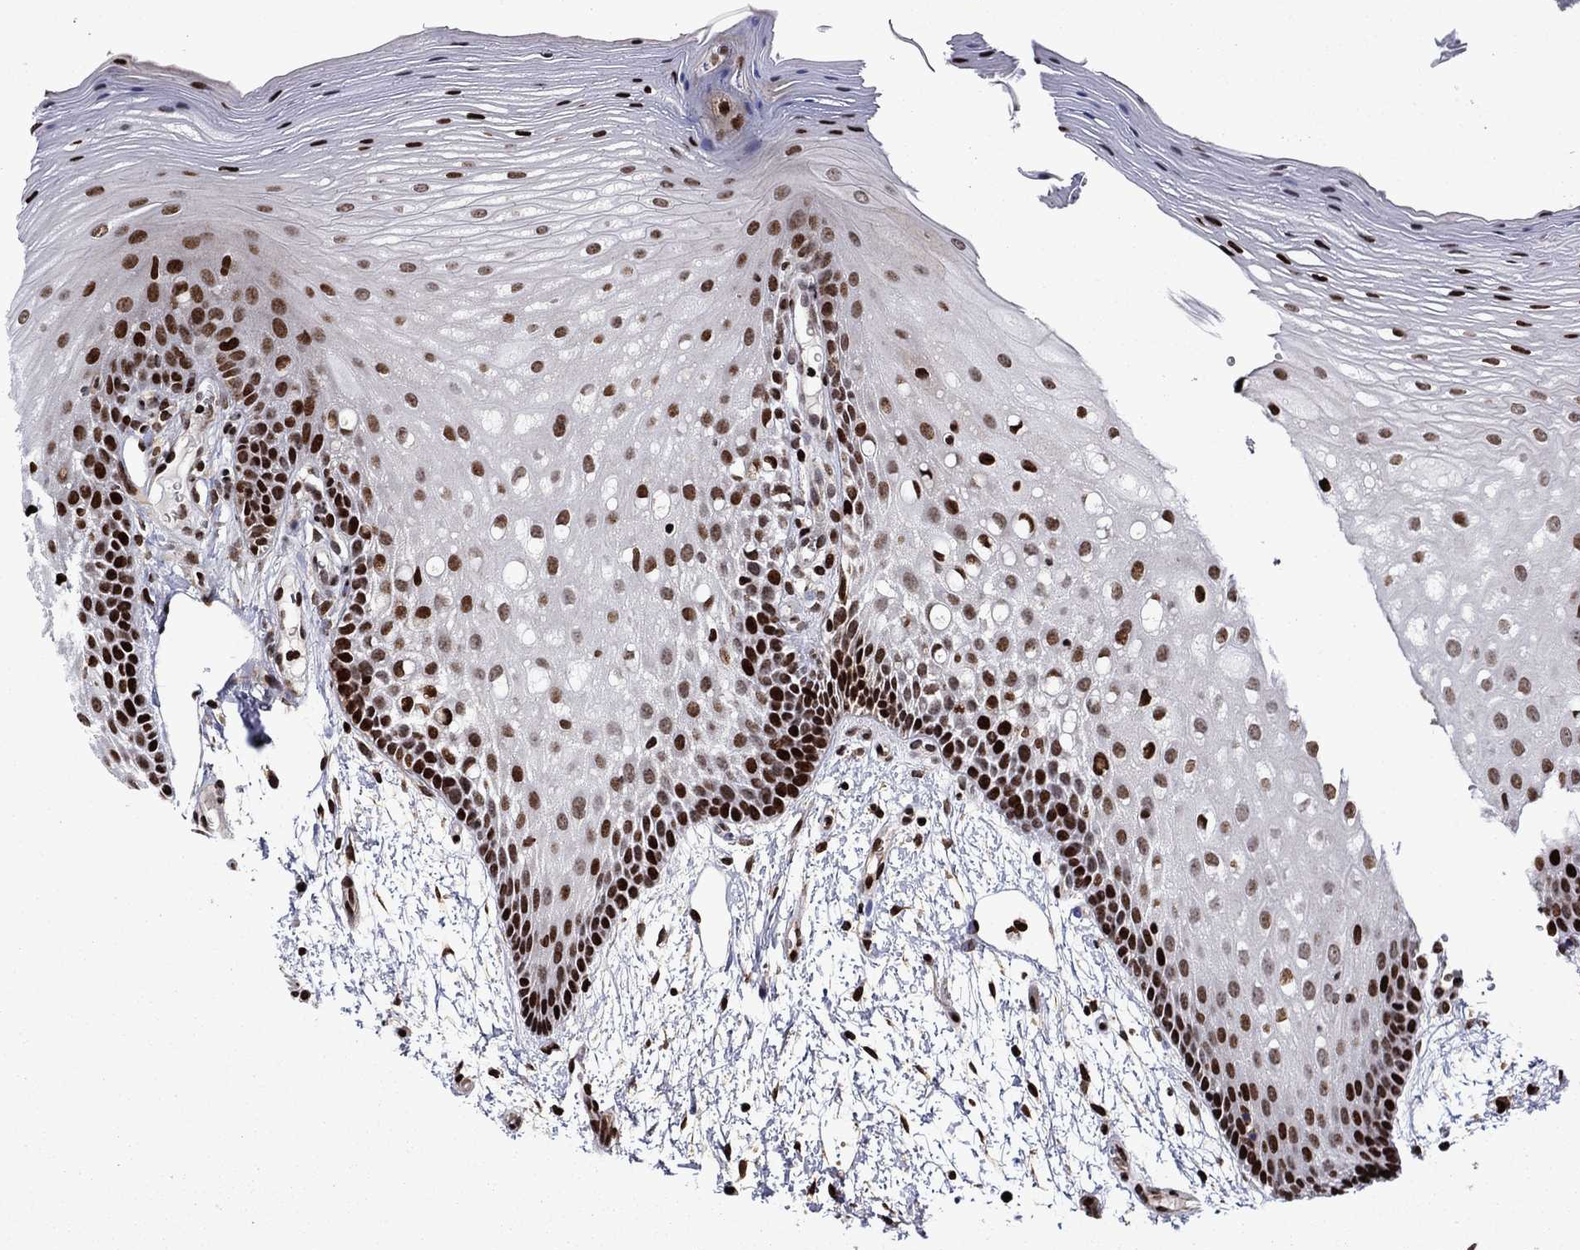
{"staining": {"intensity": "strong", "quantity": ">75%", "location": "nuclear"}, "tissue": "oral mucosa", "cell_type": "Squamous epithelial cells", "image_type": "normal", "snomed": [{"axis": "morphology", "description": "Normal tissue, NOS"}, {"axis": "morphology", "description": "Squamous cell carcinoma, NOS"}, {"axis": "topography", "description": "Oral tissue"}, {"axis": "topography", "description": "Head-Neck"}], "caption": "Squamous epithelial cells demonstrate strong nuclear staining in approximately >75% of cells in unremarkable oral mucosa.", "gene": "LIMK1", "patient": {"sex": "male", "age": 69}}